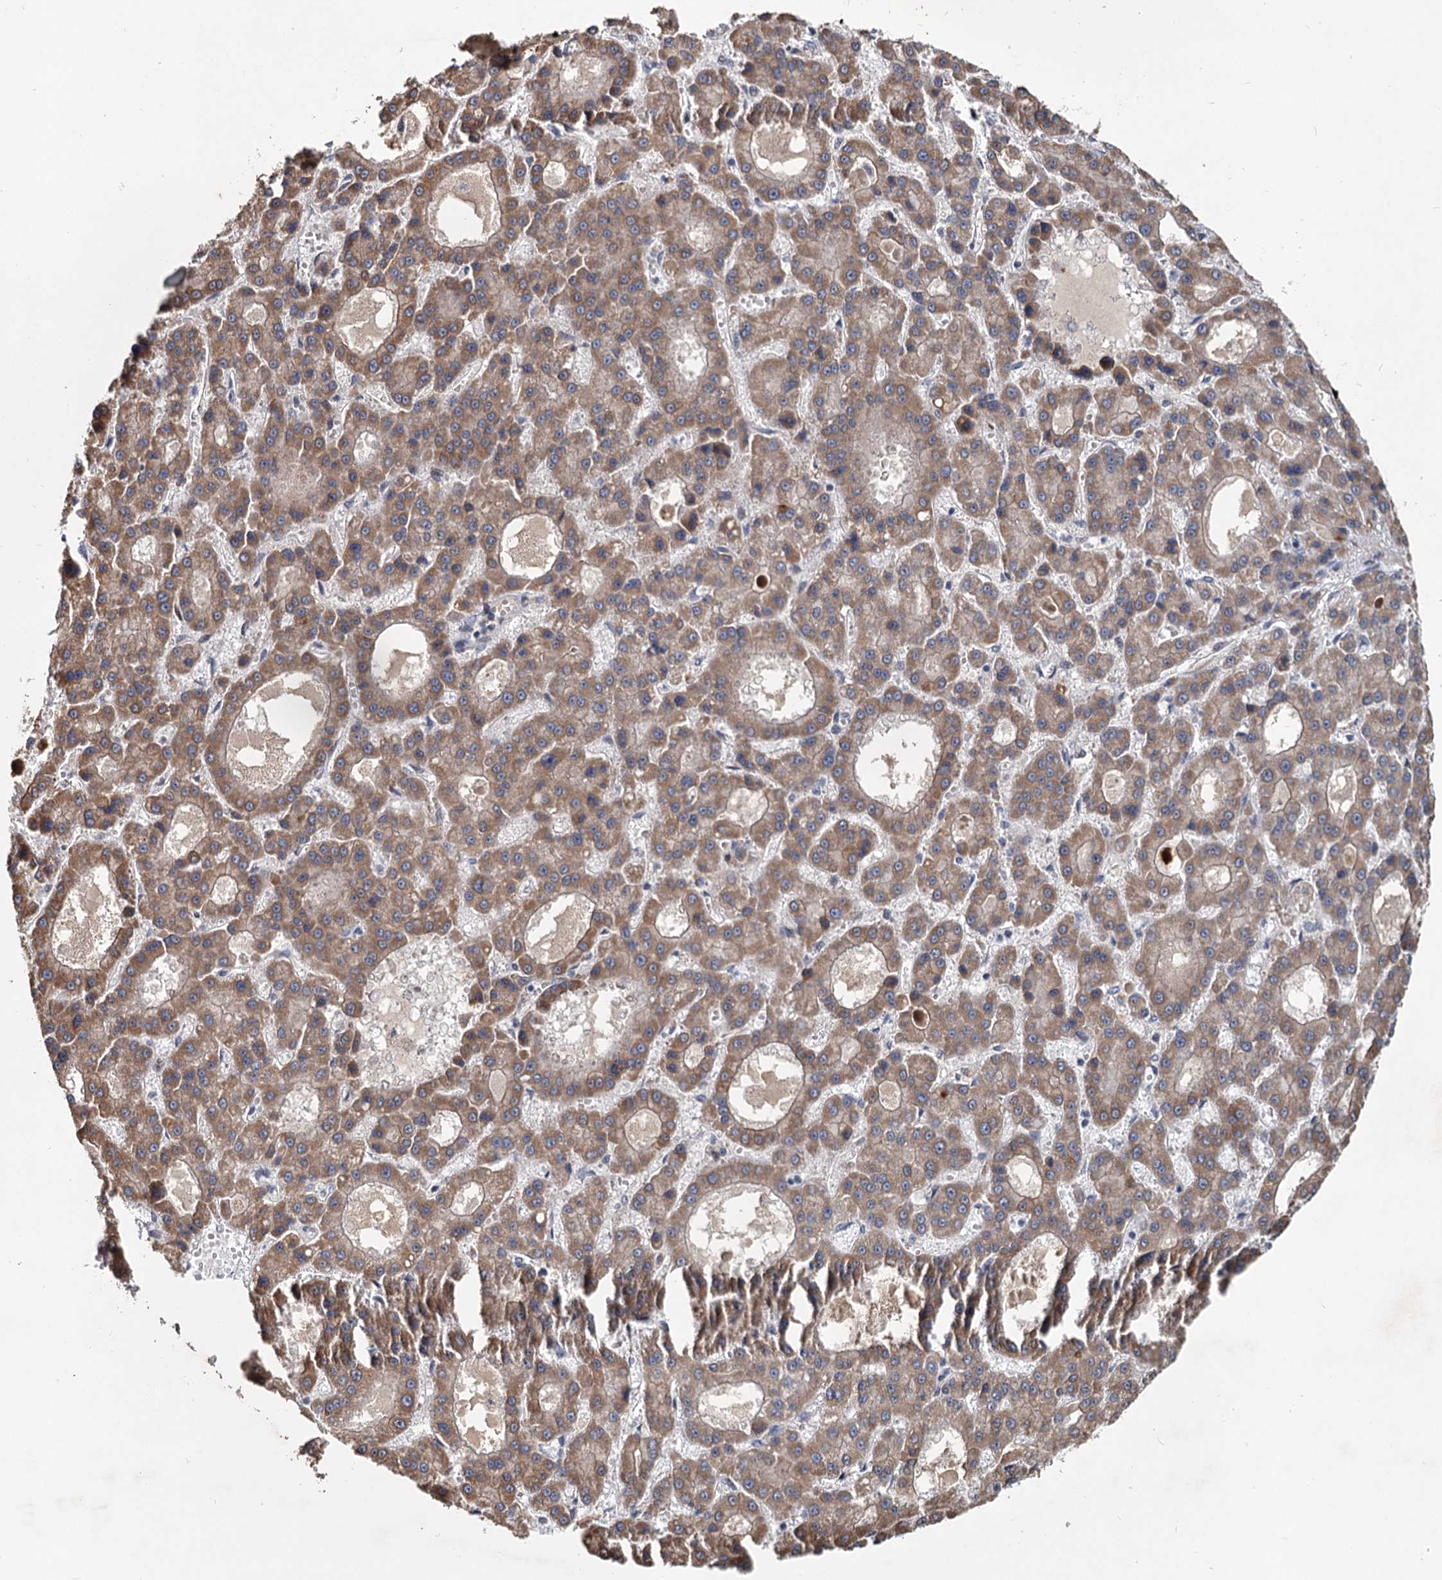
{"staining": {"intensity": "moderate", "quantity": ">75%", "location": "cytoplasmic/membranous"}, "tissue": "liver cancer", "cell_type": "Tumor cells", "image_type": "cancer", "snomed": [{"axis": "morphology", "description": "Carcinoma, Hepatocellular, NOS"}, {"axis": "topography", "description": "Liver"}], "caption": "Tumor cells exhibit medium levels of moderate cytoplasmic/membranous expression in about >75% of cells in liver cancer. The staining is performed using DAB brown chromogen to label protein expression. The nuclei are counter-stained blue using hematoxylin.", "gene": "RITA1", "patient": {"sex": "male", "age": 70}}